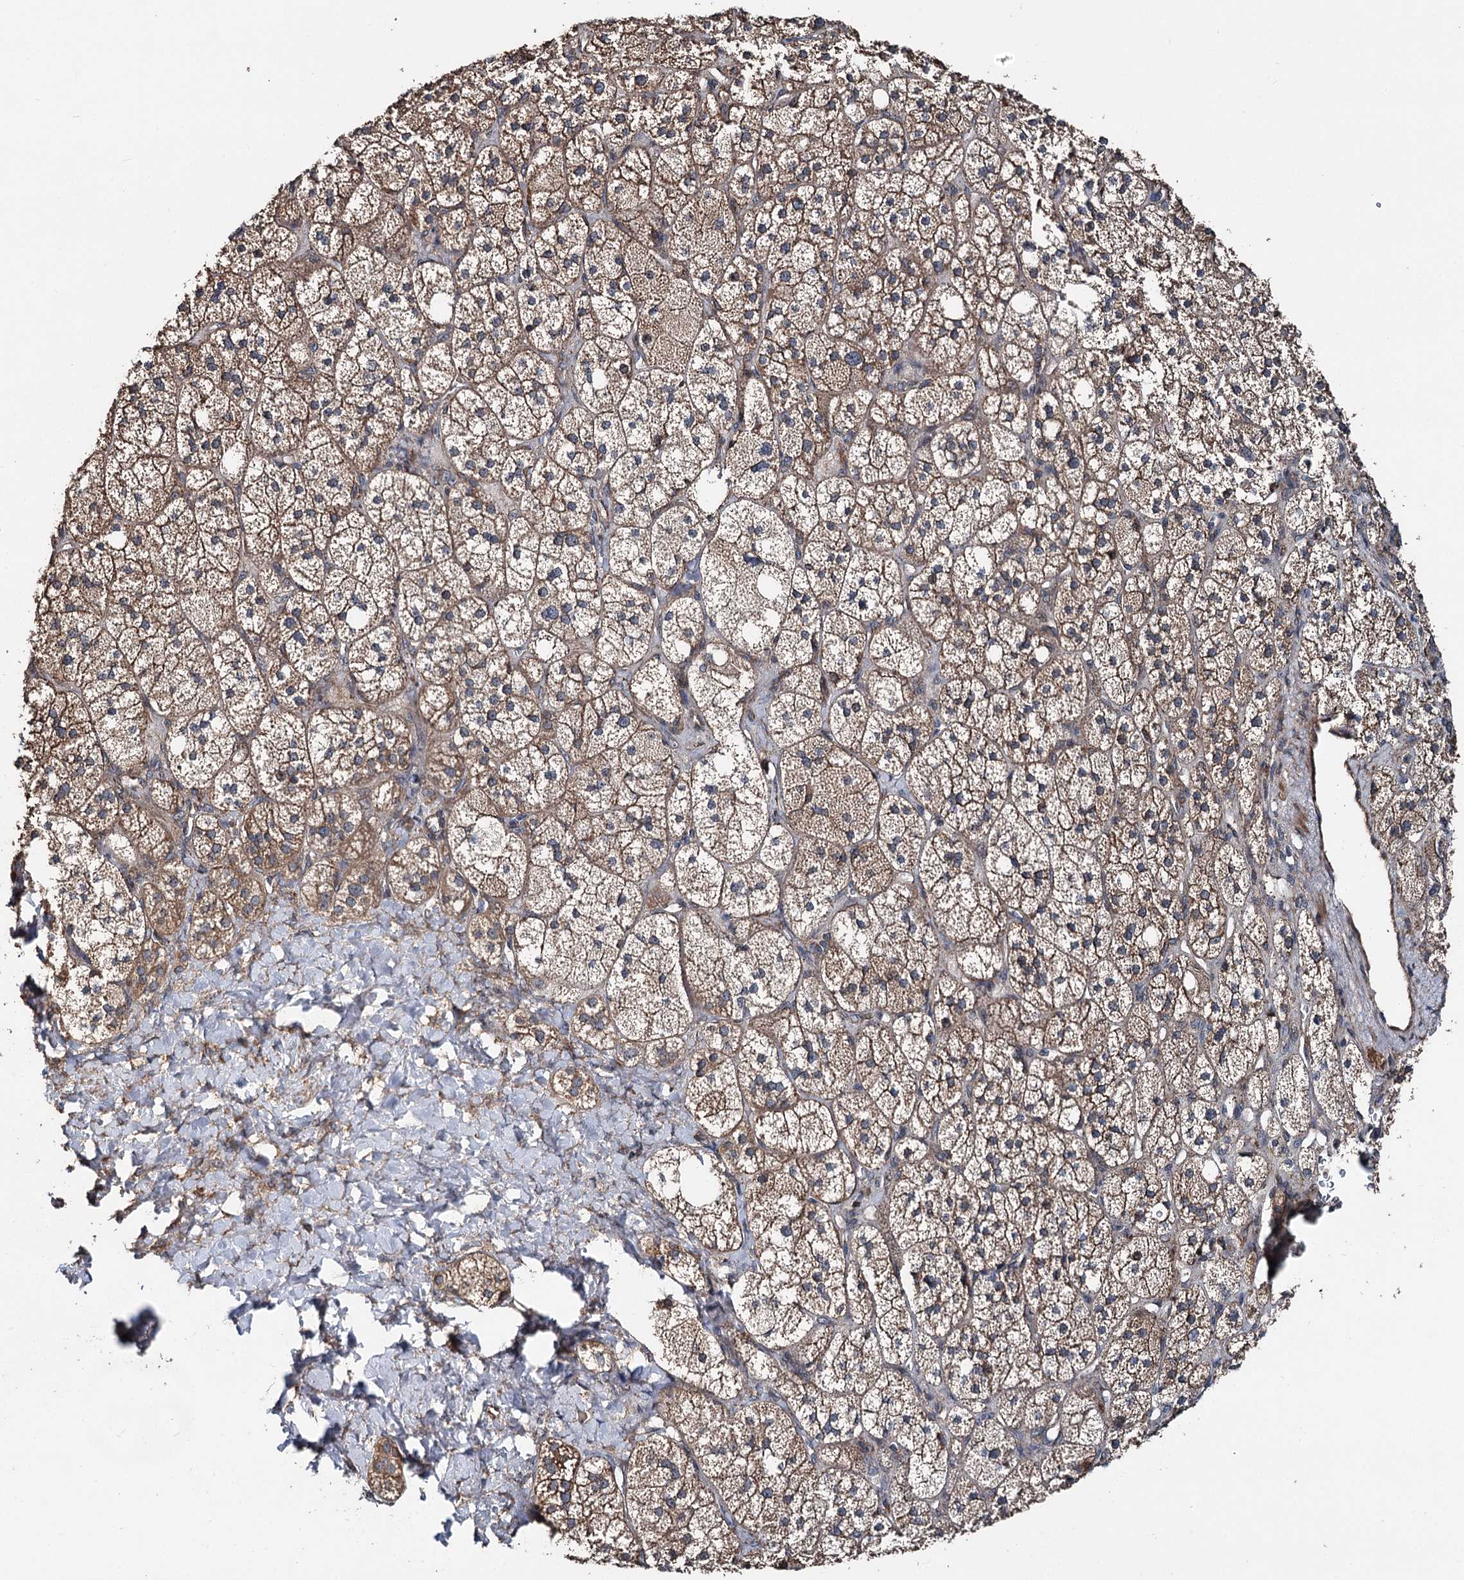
{"staining": {"intensity": "moderate", "quantity": ">75%", "location": "cytoplasmic/membranous"}, "tissue": "adrenal gland", "cell_type": "Glandular cells", "image_type": "normal", "snomed": [{"axis": "morphology", "description": "Normal tissue, NOS"}, {"axis": "topography", "description": "Adrenal gland"}], "caption": "Adrenal gland was stained to show a protein in brown. There is medium levels of moderate cytoplasmic/membranous expression in about >75% of glandular cells. Using DAB (3,3'-diaminobenzidine) (brown) and hematoxylin (blue) stains, captured at high magnification using brightfield microscopy.", "gene": "ITFG2", "patient": {"sex": "male", "age": 61}}